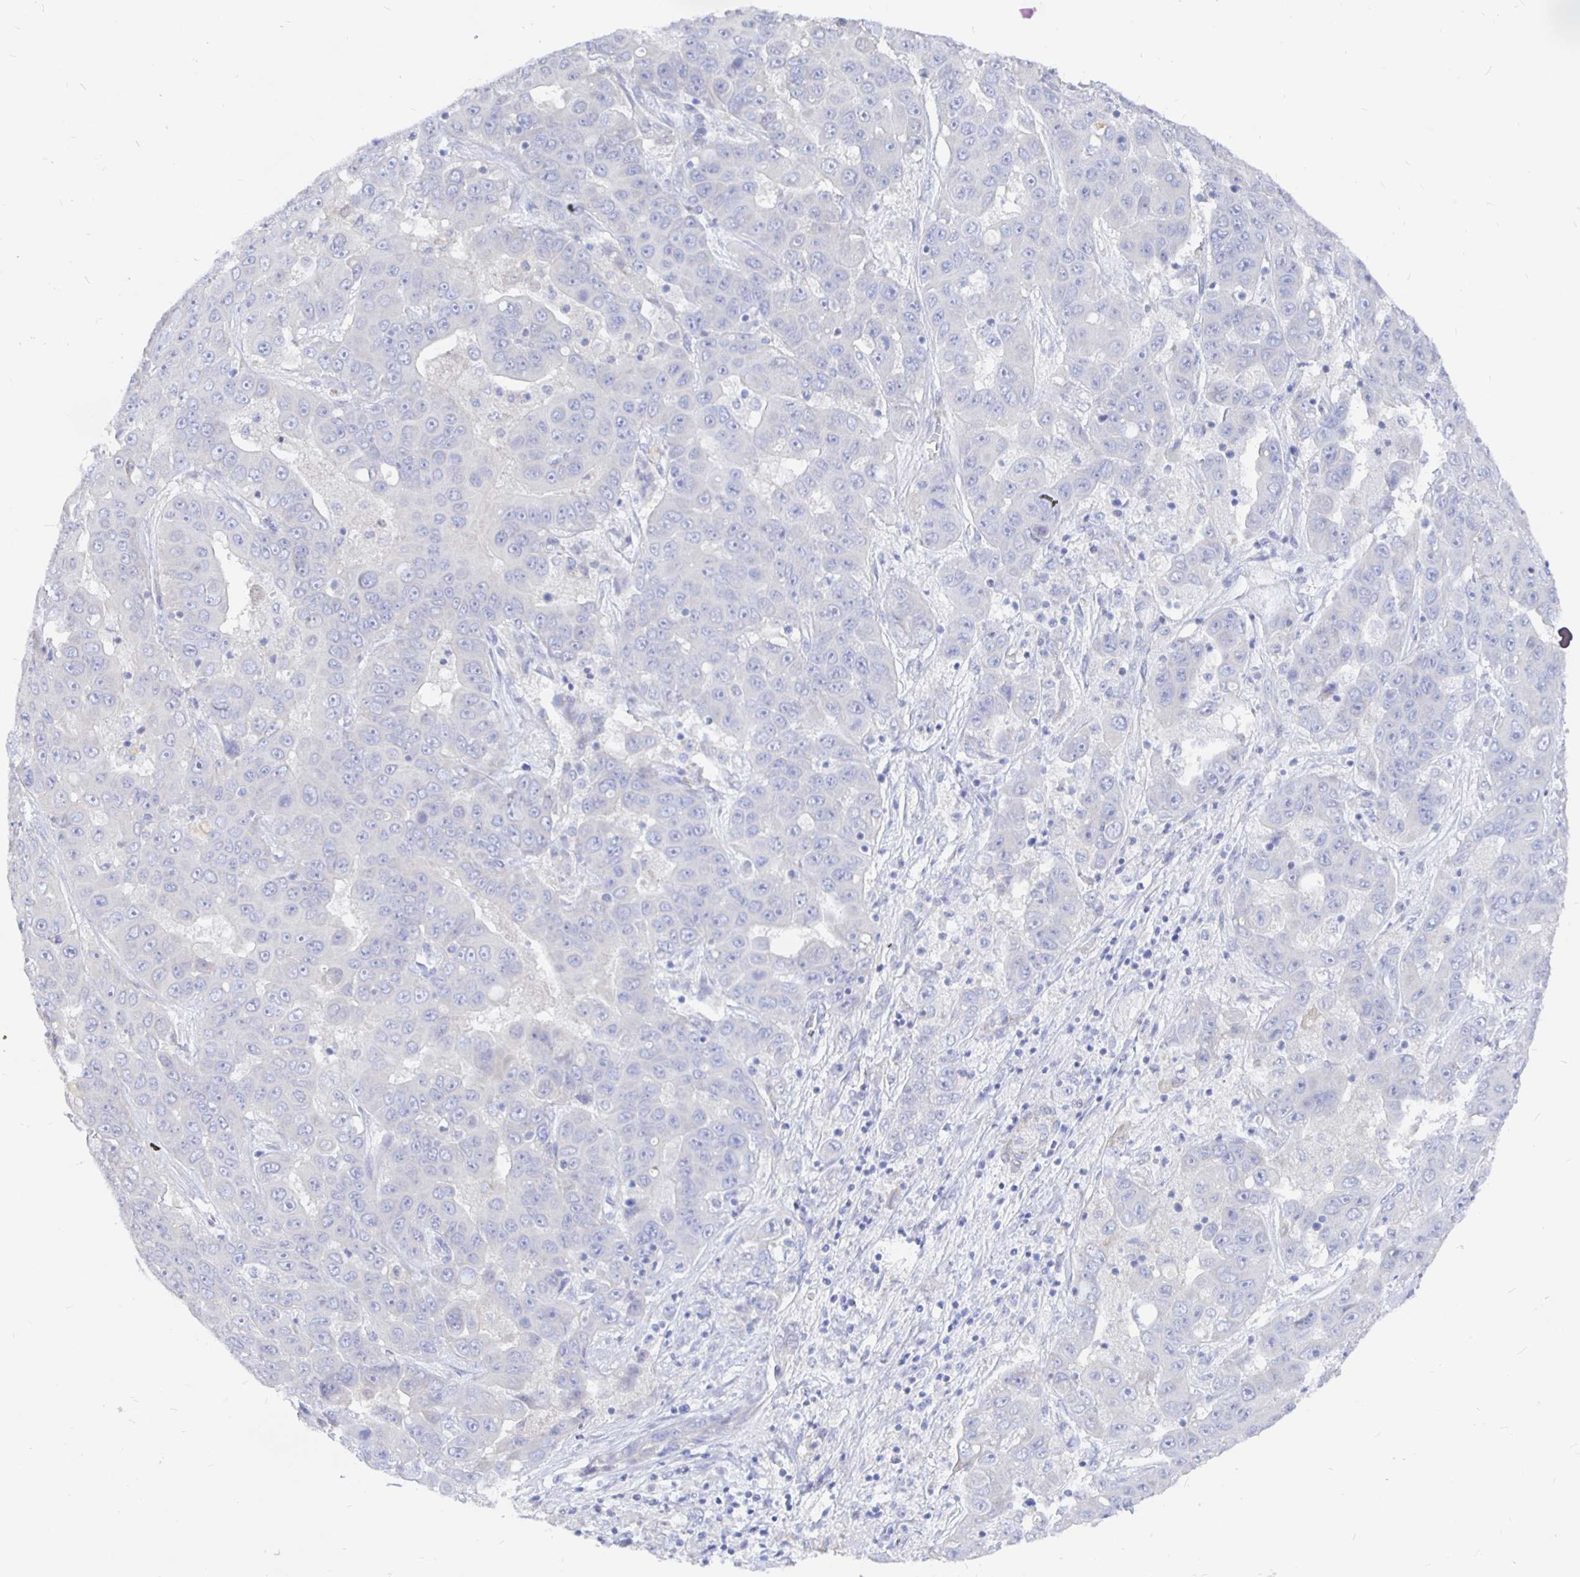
{"staining": {"intensity": "negative", "quantity": "none", "location": "none"}, "tissue": "liver cancer", "cell_type": "Tumor cells", "image_type": "cancer", "snomed": [{"axis": "morphology", "description": "Cholangiocarcinoma"}, {"axis": "topography", "description": "Liver"}], "caption": "Immunohistochemistry histopathology image of liver cancer stained for a protein (brown), which reveals no staining in tumor cells.", "gene": "COX16", "patient": {"sex": "female", "age": 52}}